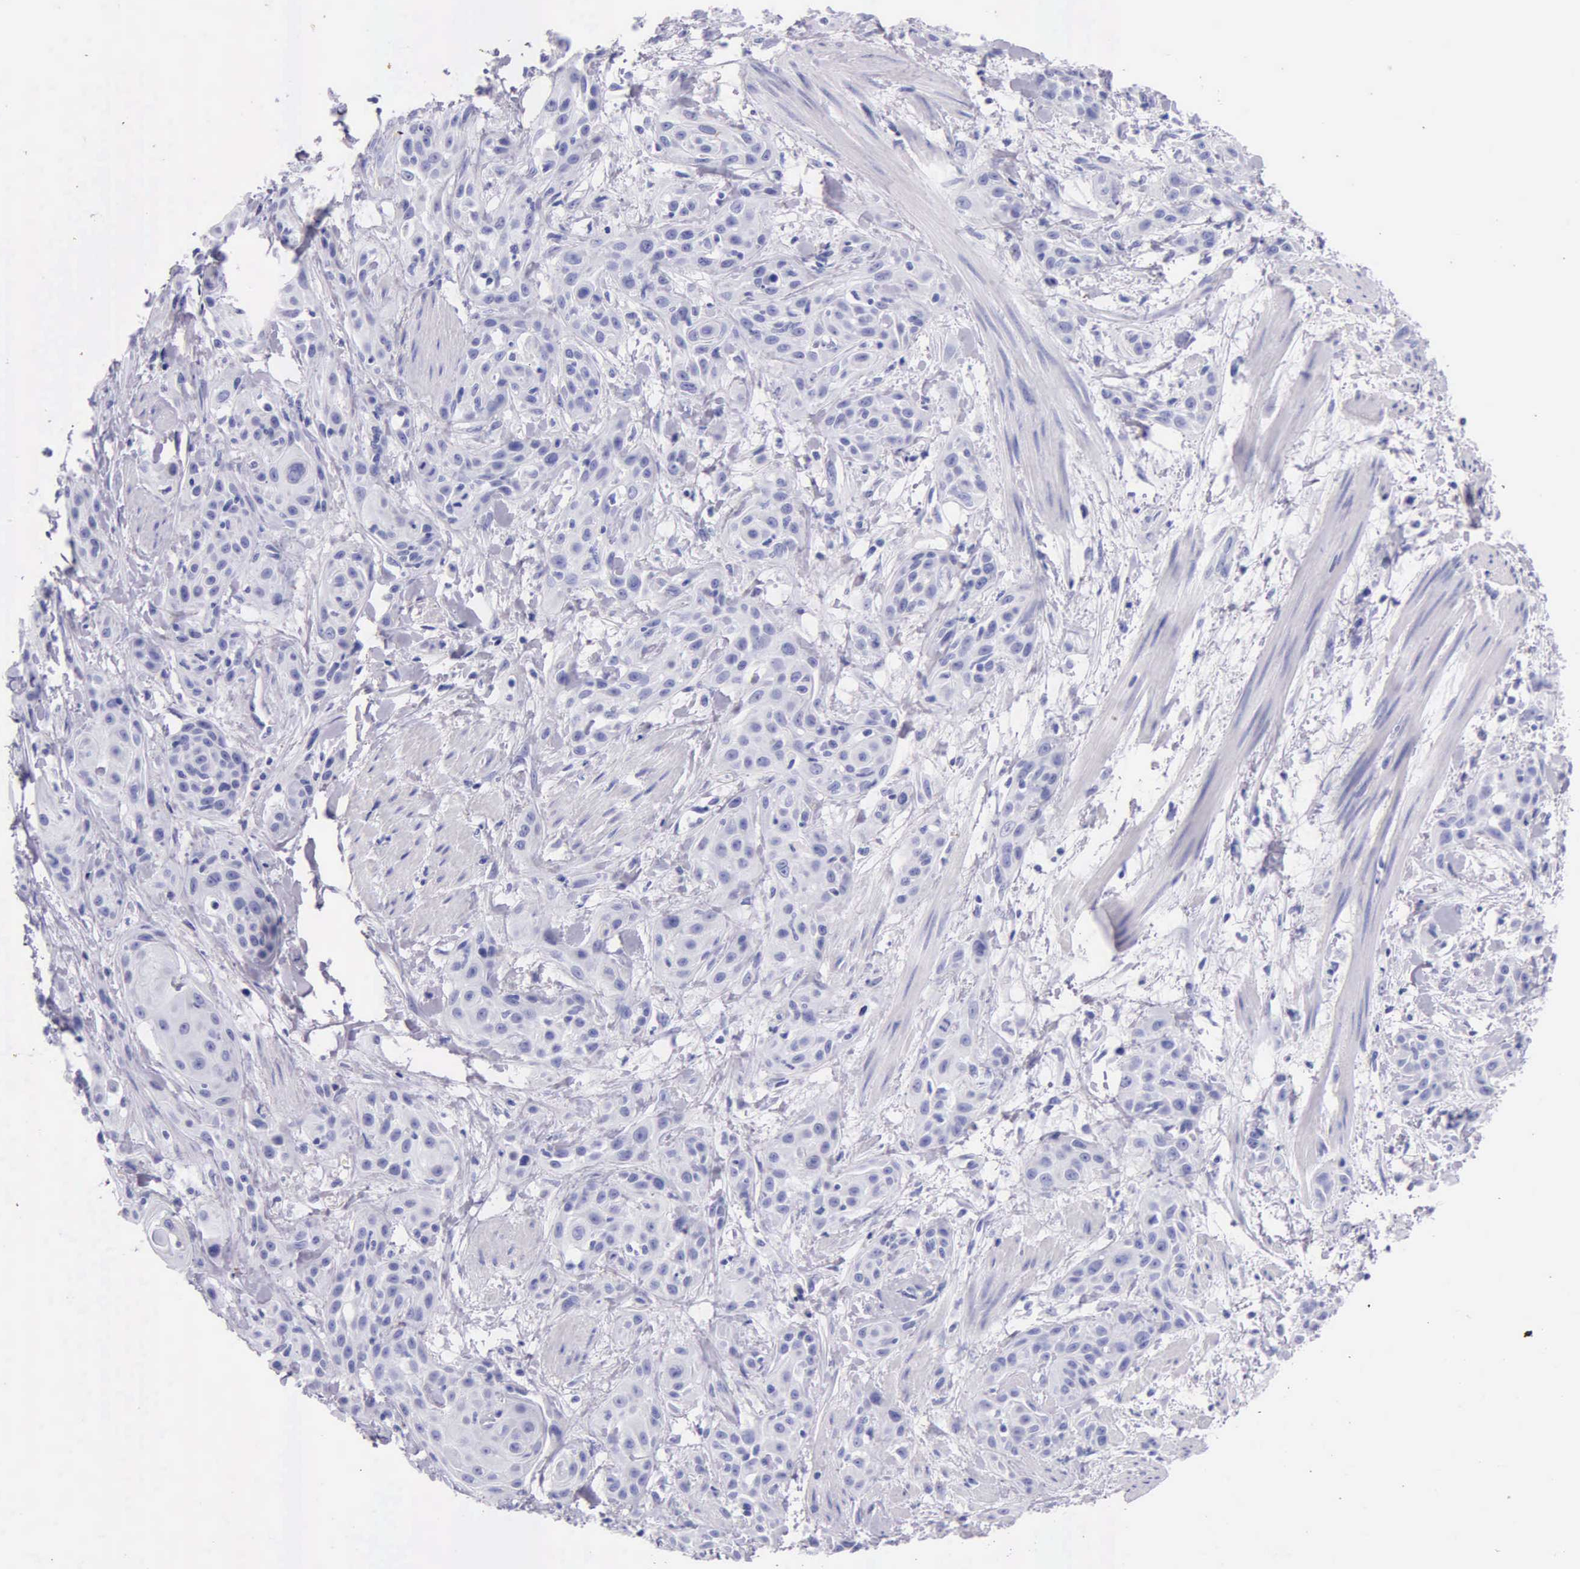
{"staining": {"intensity": "negative", "quantity": "none", "location": "none"}, "tissue": "skin cancer", "cell_type": "Tumor cells", "image_type": "cancer", "snomed": [{"axis": "morphology", "description": "Squamous cell carcinoma, NOS"}, {"axis": "topography", "description": "Skin"}, {"axis": "topography", "description": "Anal"}], "caption": "This is an IHC image of human squamous cell carcinoma (skin). There is no positivity in tumor cells.", "gene": "KLK3", "patient": {"sex": "male", "age": 64}}